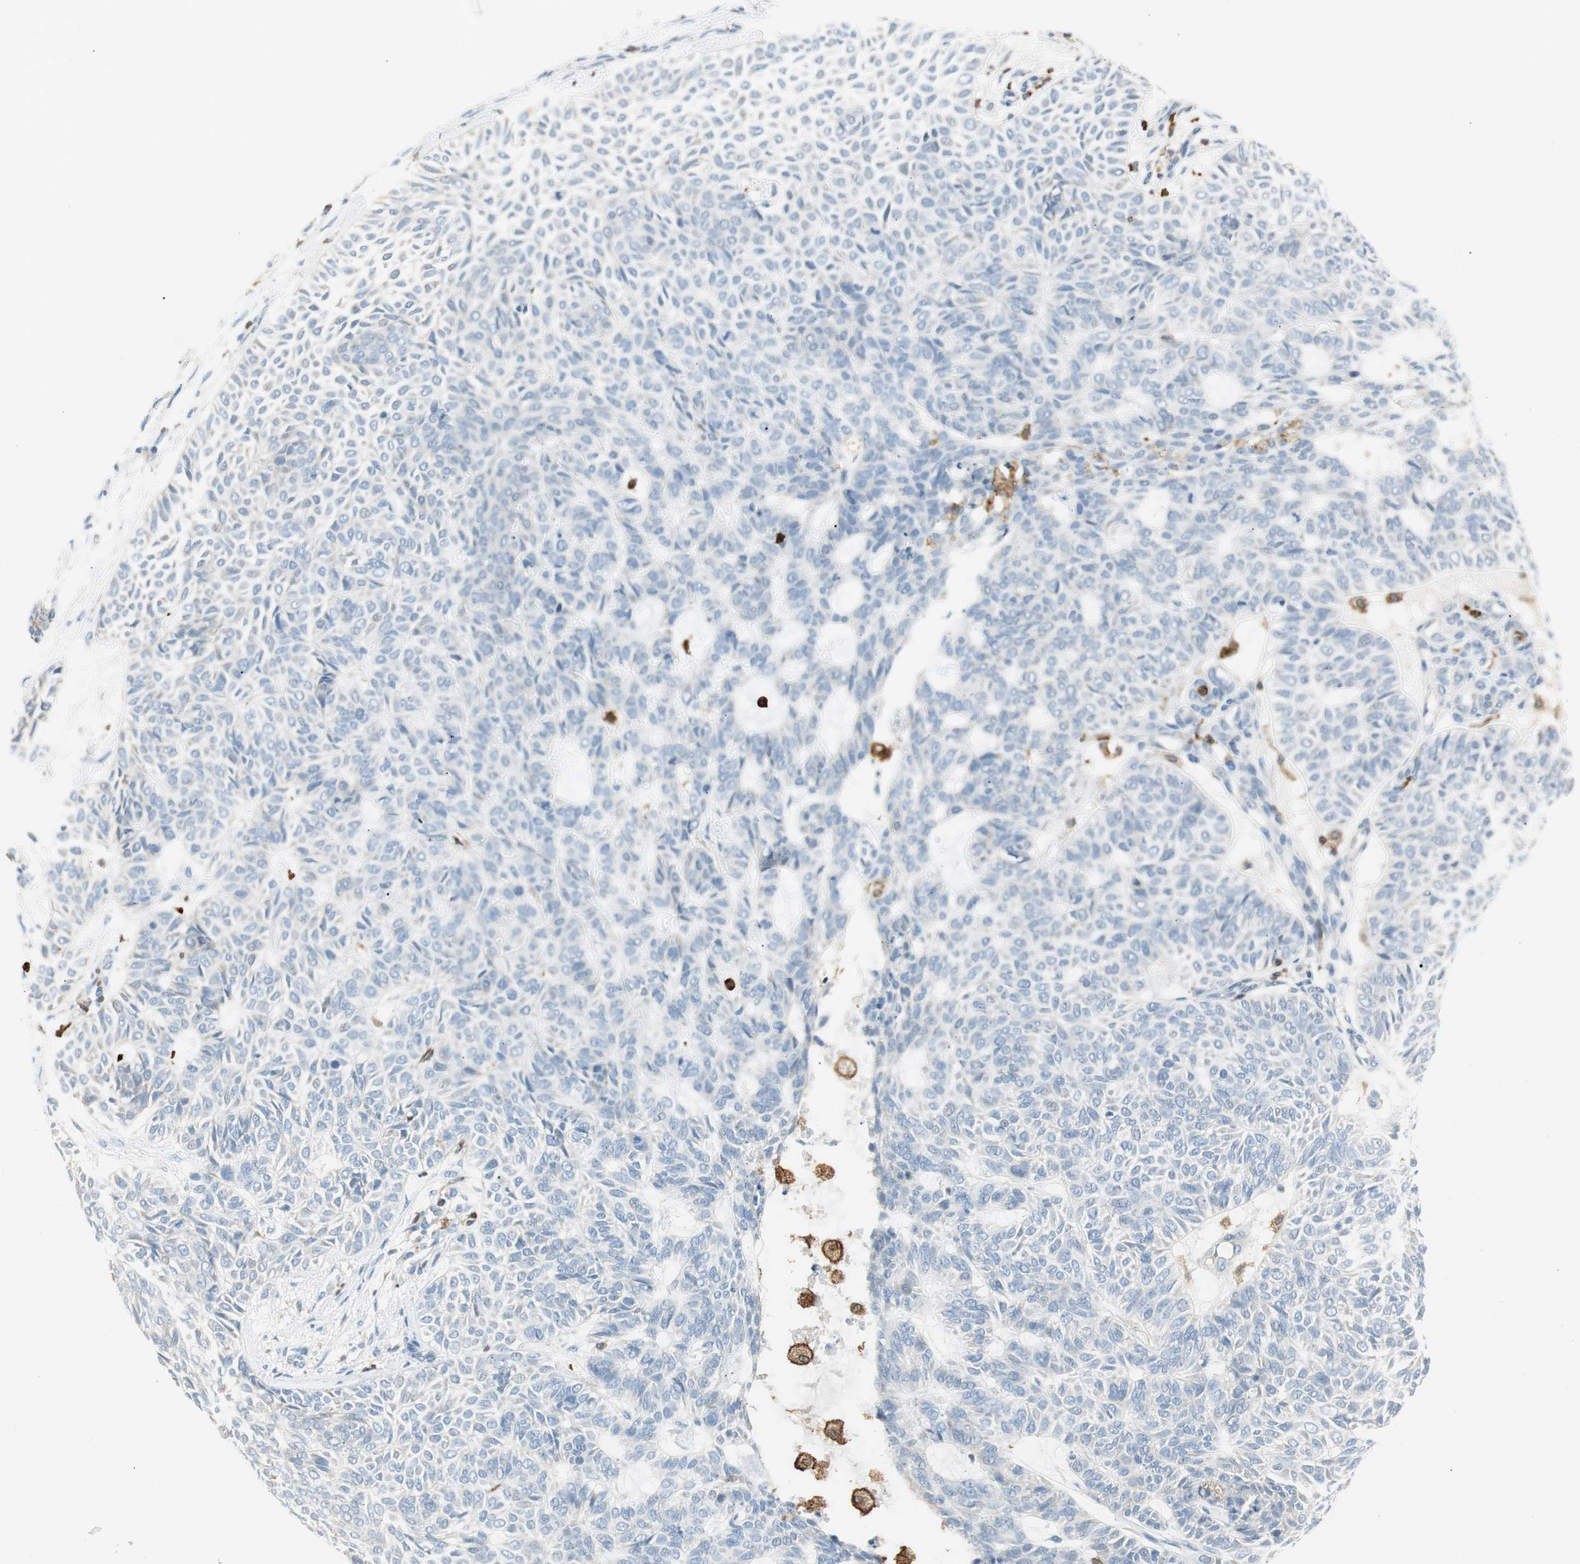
{"staining": {"intensity": "negative", "quantity": "none", "location": "none"}, "tissue": "skin cancer", "cell_type": "Tumor cells", "image_type": "cancer", "snomed": [{"axis": "morphology", "description": "Basal cell carcinoma"}, {"axis": "topography", "description": "Skin"}], "caption": "Skin cancer (basal cell carcinoma) was stained to show a protein in brown. There is no significant positivity in tumor cells.", "gene": "ITGB2", "patient": {"sex": "male", "age": 87}}